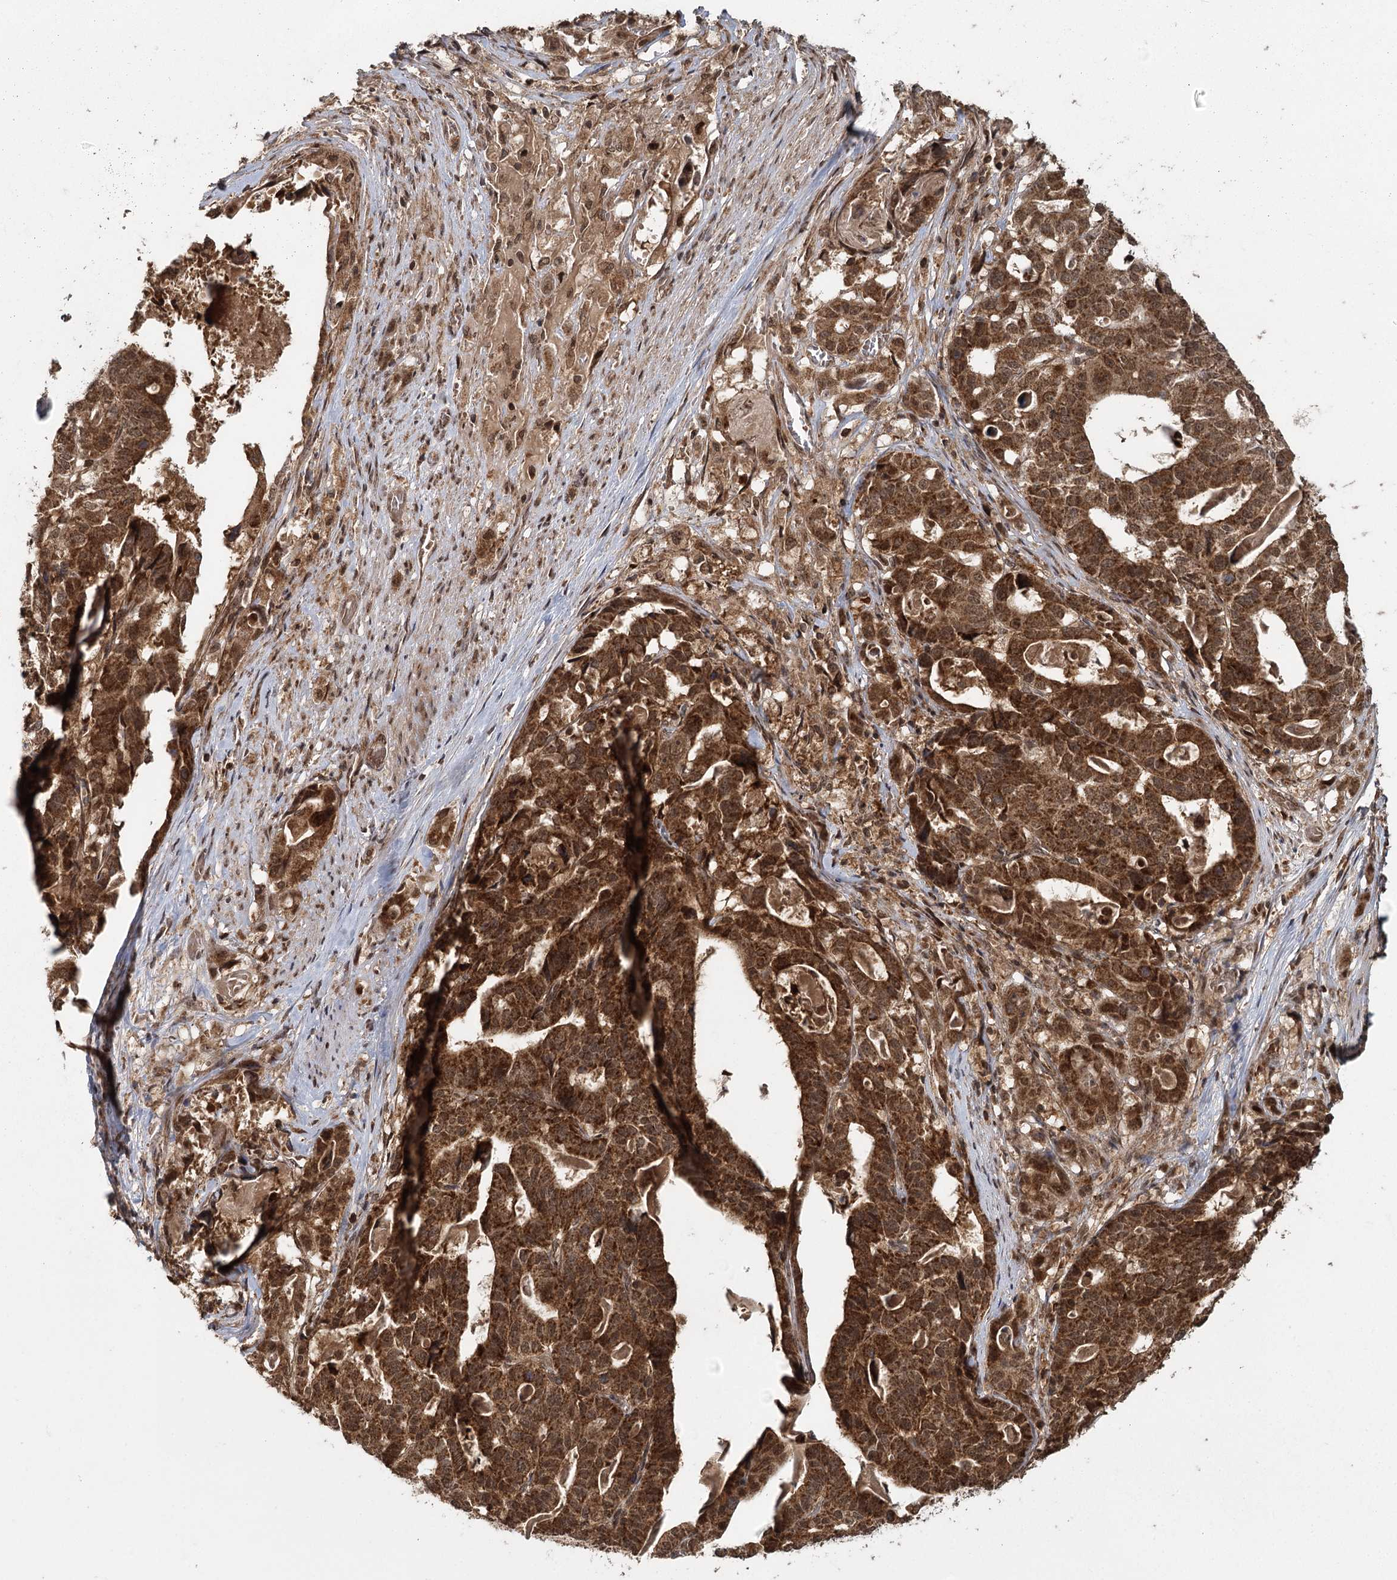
{"staining": {"intensity": "strong", "quantity": ">75%", "location": "cytoplasmic/membranous"}, "tissue": "stomach cancer", "cell_type": "Tumor cells", "image_type": "cancer", "snomed": [{"axis": "morphology", "description": "Adenocarcinoma, NOS"}, {"axis": "topography", "description": "Stomach"}], "caption": "Tumor cells display strong cytoplasmic/membranous positivity in about >75% of cells in adenocarcinoma (stomach).", "gene": "MICU1", "patient": {"sex": "male", "age": 48}}